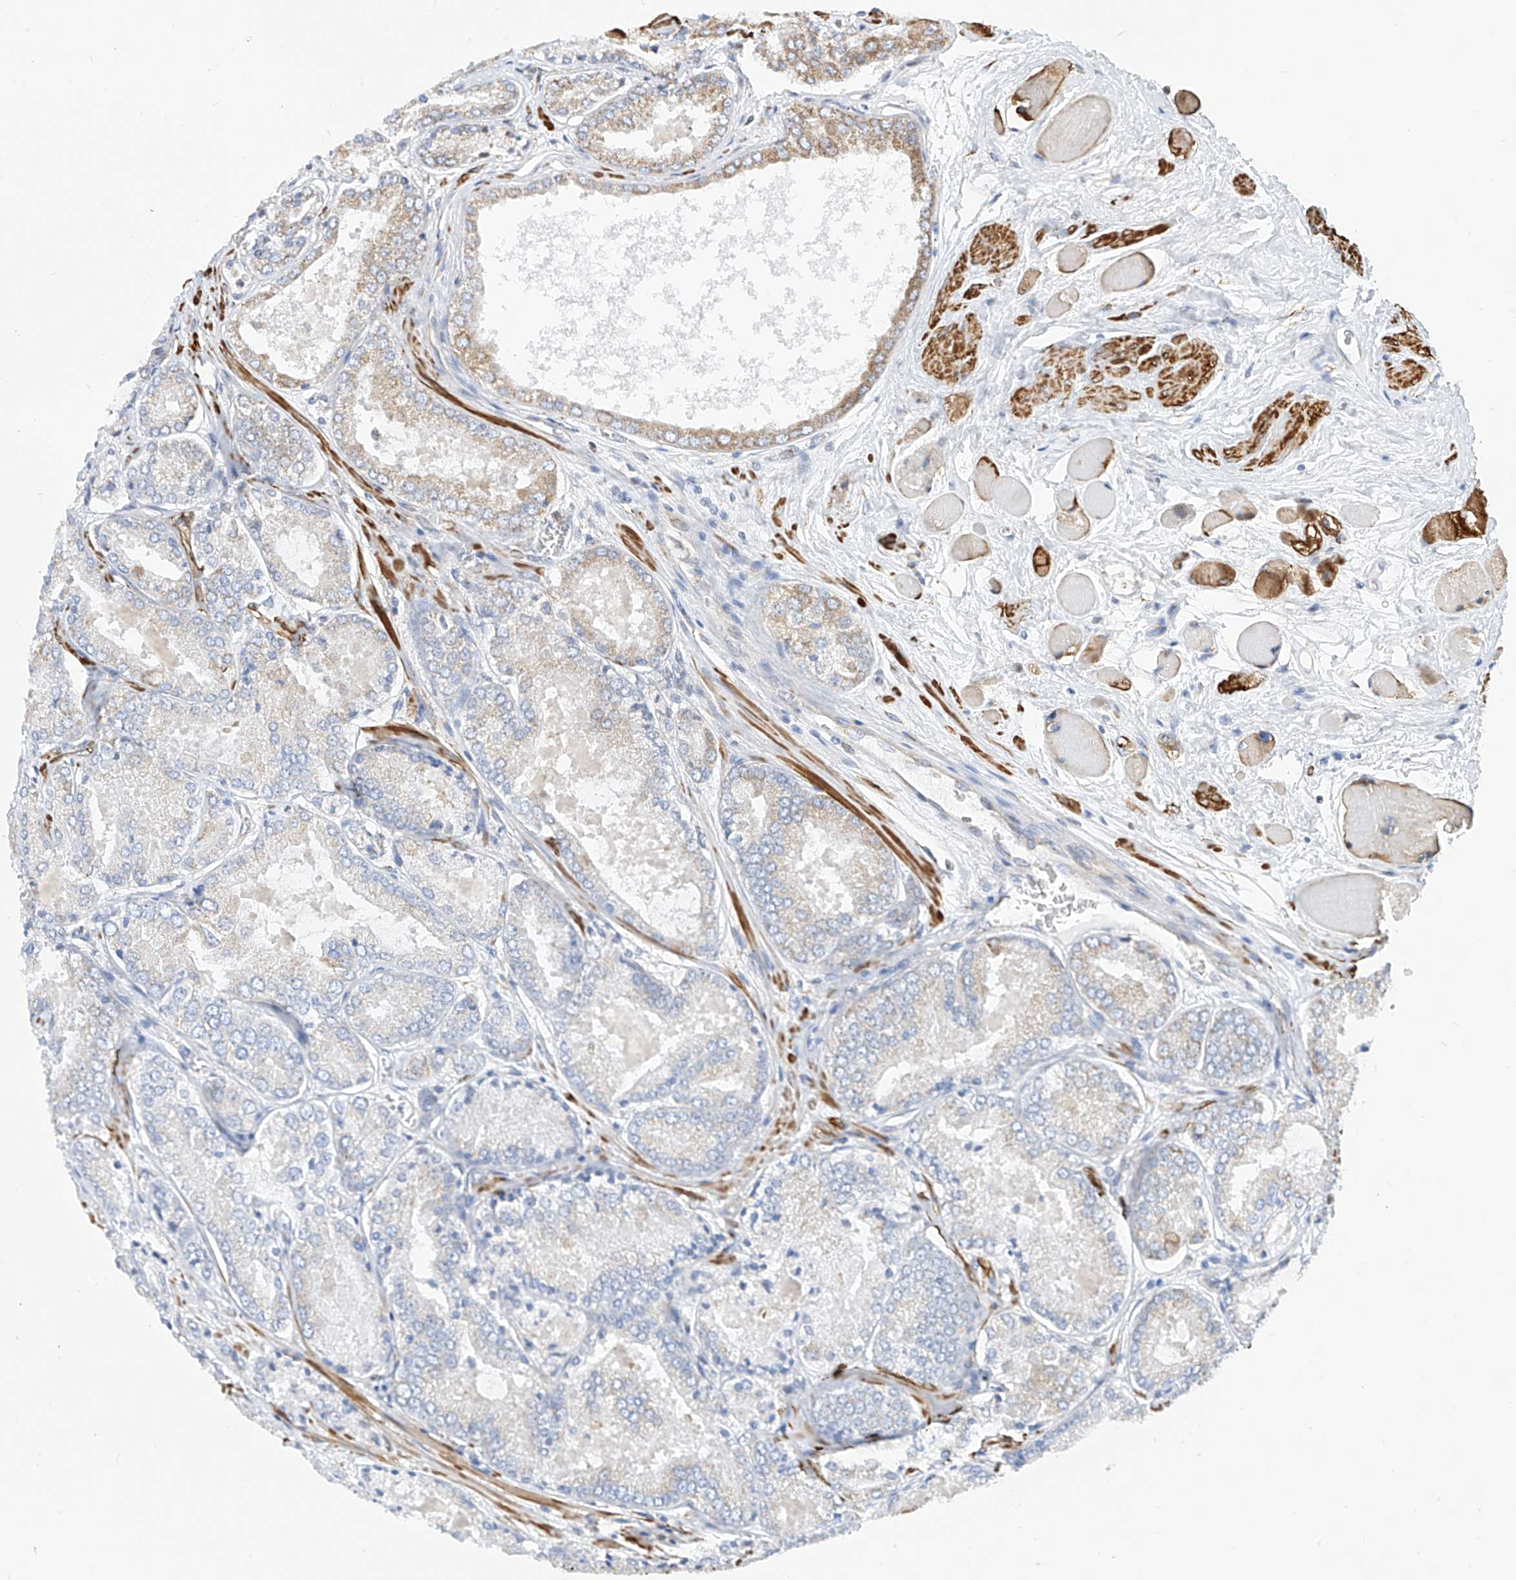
{"staining": {"intensity": "weak", "quantity": "25%-75%", "location": "cytoplasmic/membranous"}, "tissue": "prostate cancer", "cell_type": "Tumor cells", "image_type": "cancer", "snomed": [{"axis": "morphology", "description": "Adenocarcinoma, Low grade"}, {"axis": "topography", "description": "Prostate"}], "caption": "Immunohistochemistry of adenocarcinoma (low-grade) (prostate) reveals low levels of weak cytoplasmic/membranous positivity in about 25%-75% of tumor cells. (DAB (3,3'-diaminobenzidine) IHC with brightfield microscopy, high magnification).", "gene": "TTLL8", "patient": {"sex": "male", "age": 67}}